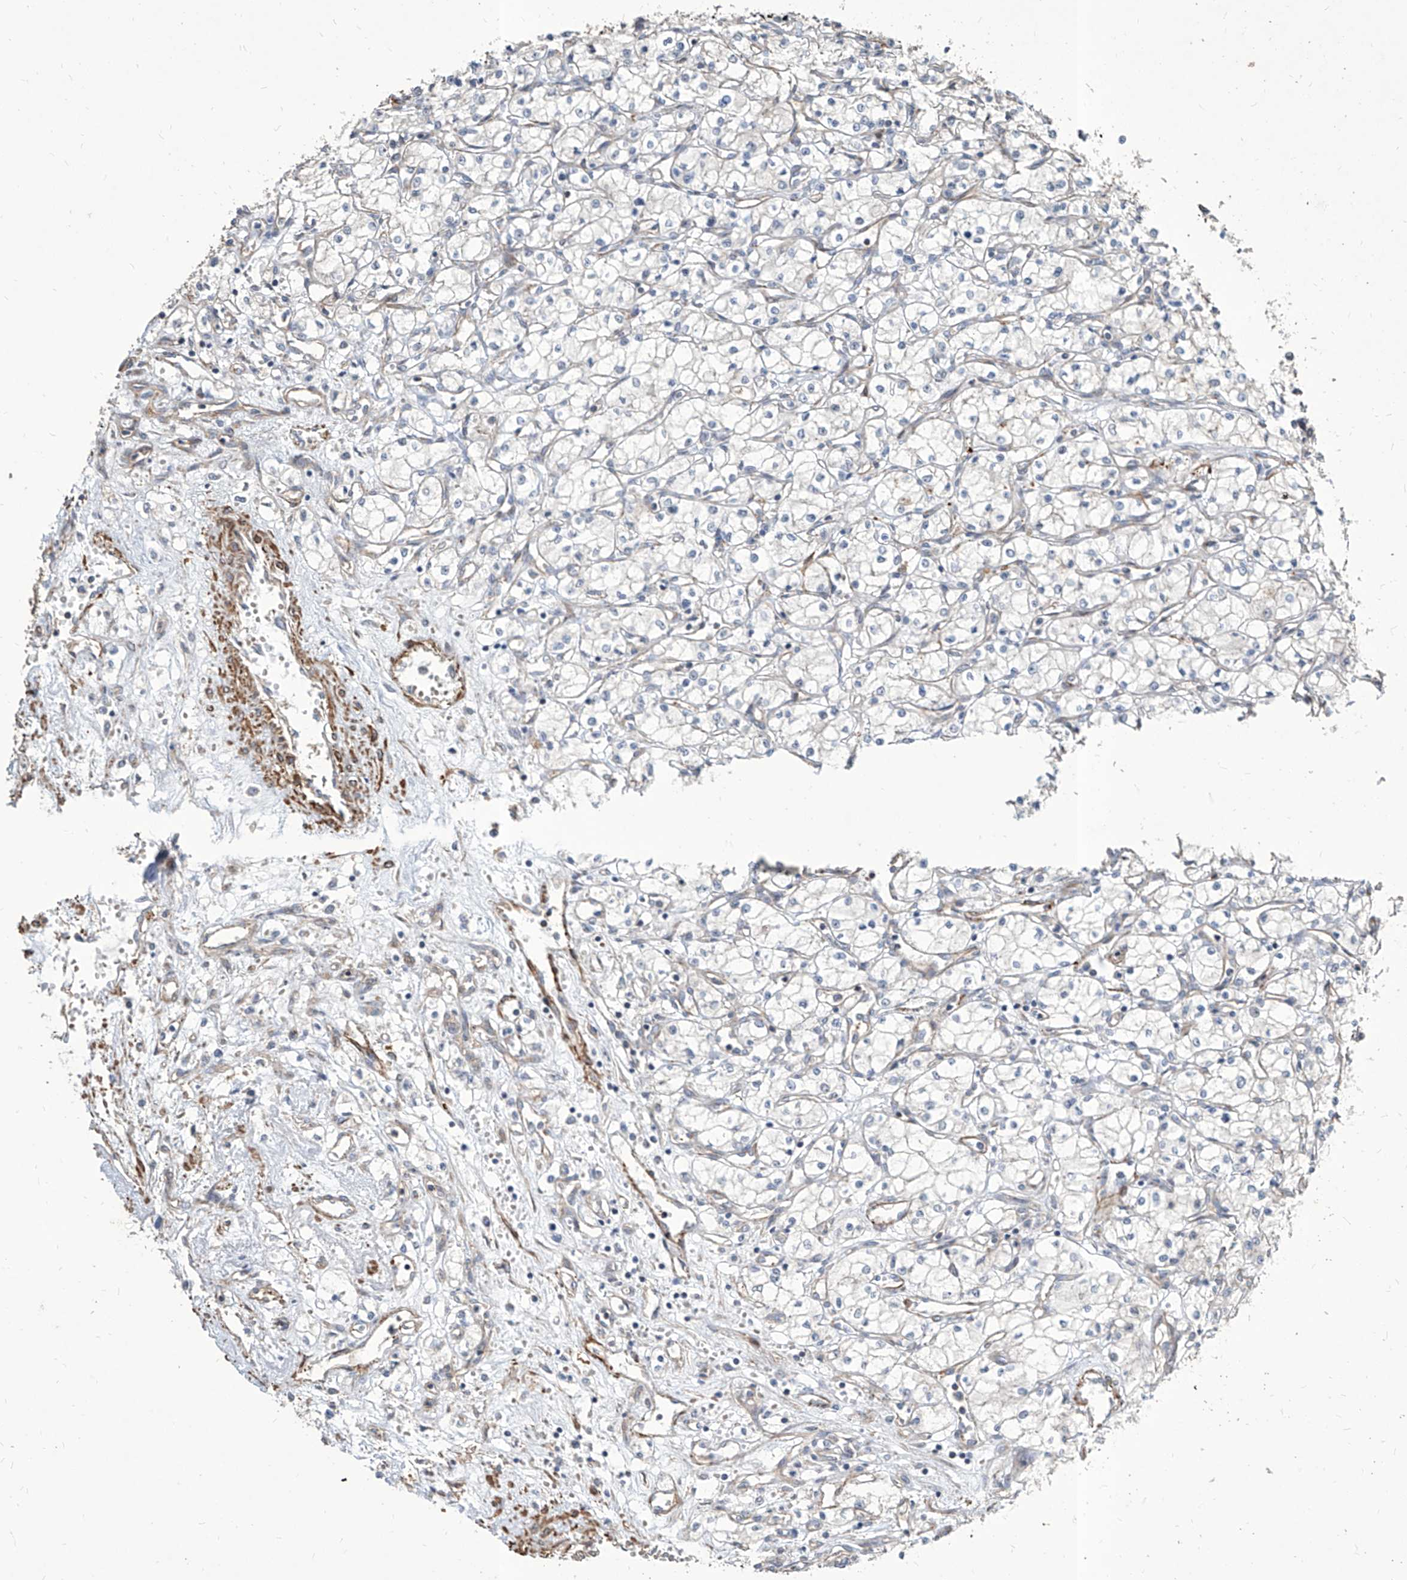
{"staining": {"intensity": "negative", "quantity": "none", "location": "none"}, "tissue": "renal cancer", "cell_type": "Tumor cells", "image_type": "cancer", "snomed": [{"axis": "morphology", "description": "Adenocarcinoma, NOS"}, {"axis": "topography", "description": "Kidney"}], "caption": "Tumor cells show no significant protein expression in renal adenocarcinoma.", "gene": "FAM83B", "patient": {"sex": "male", "age": 59}}